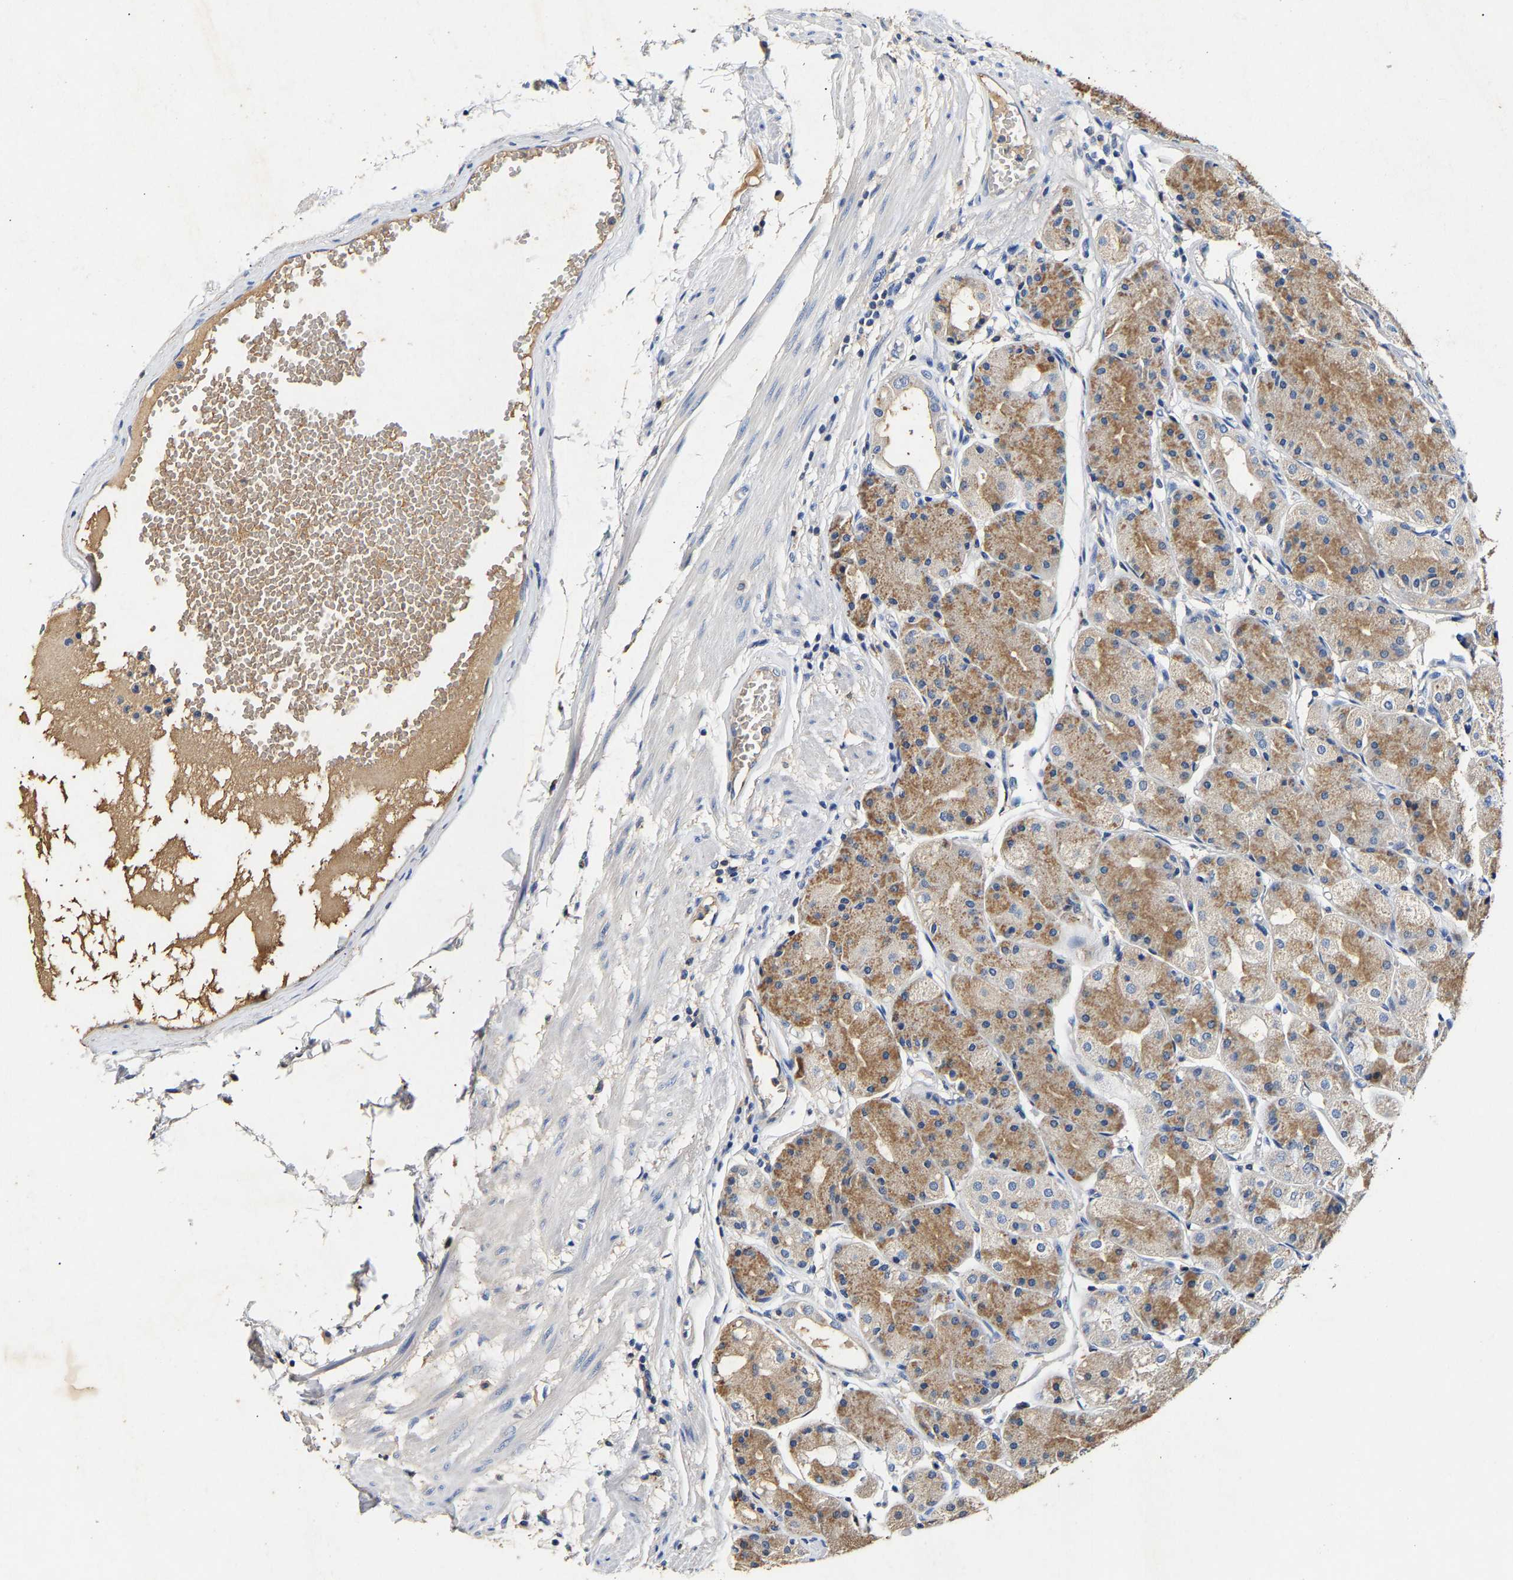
{"staining": {"intensity": "moderate", "quantity": ">75%", "location": "cytoplasmic/membranous"}, "tissue": "stomach", "cell_type": "Glandular cells", "image_type": "normal", "snomed": [{"axis": "morphology", "description": "Normal tissue, NOS"}, {"axis": "topography", "description": "Stomach, upper"}], "caption": "Moderate cytoplasmic/membranous positivity for a protein is appreciated in about >75% of glandular cells of normal stomach using immunohistochemistry (IHC).", "gene": "SLCO2B1", "patient": {"sex": "male", "age": 72}}